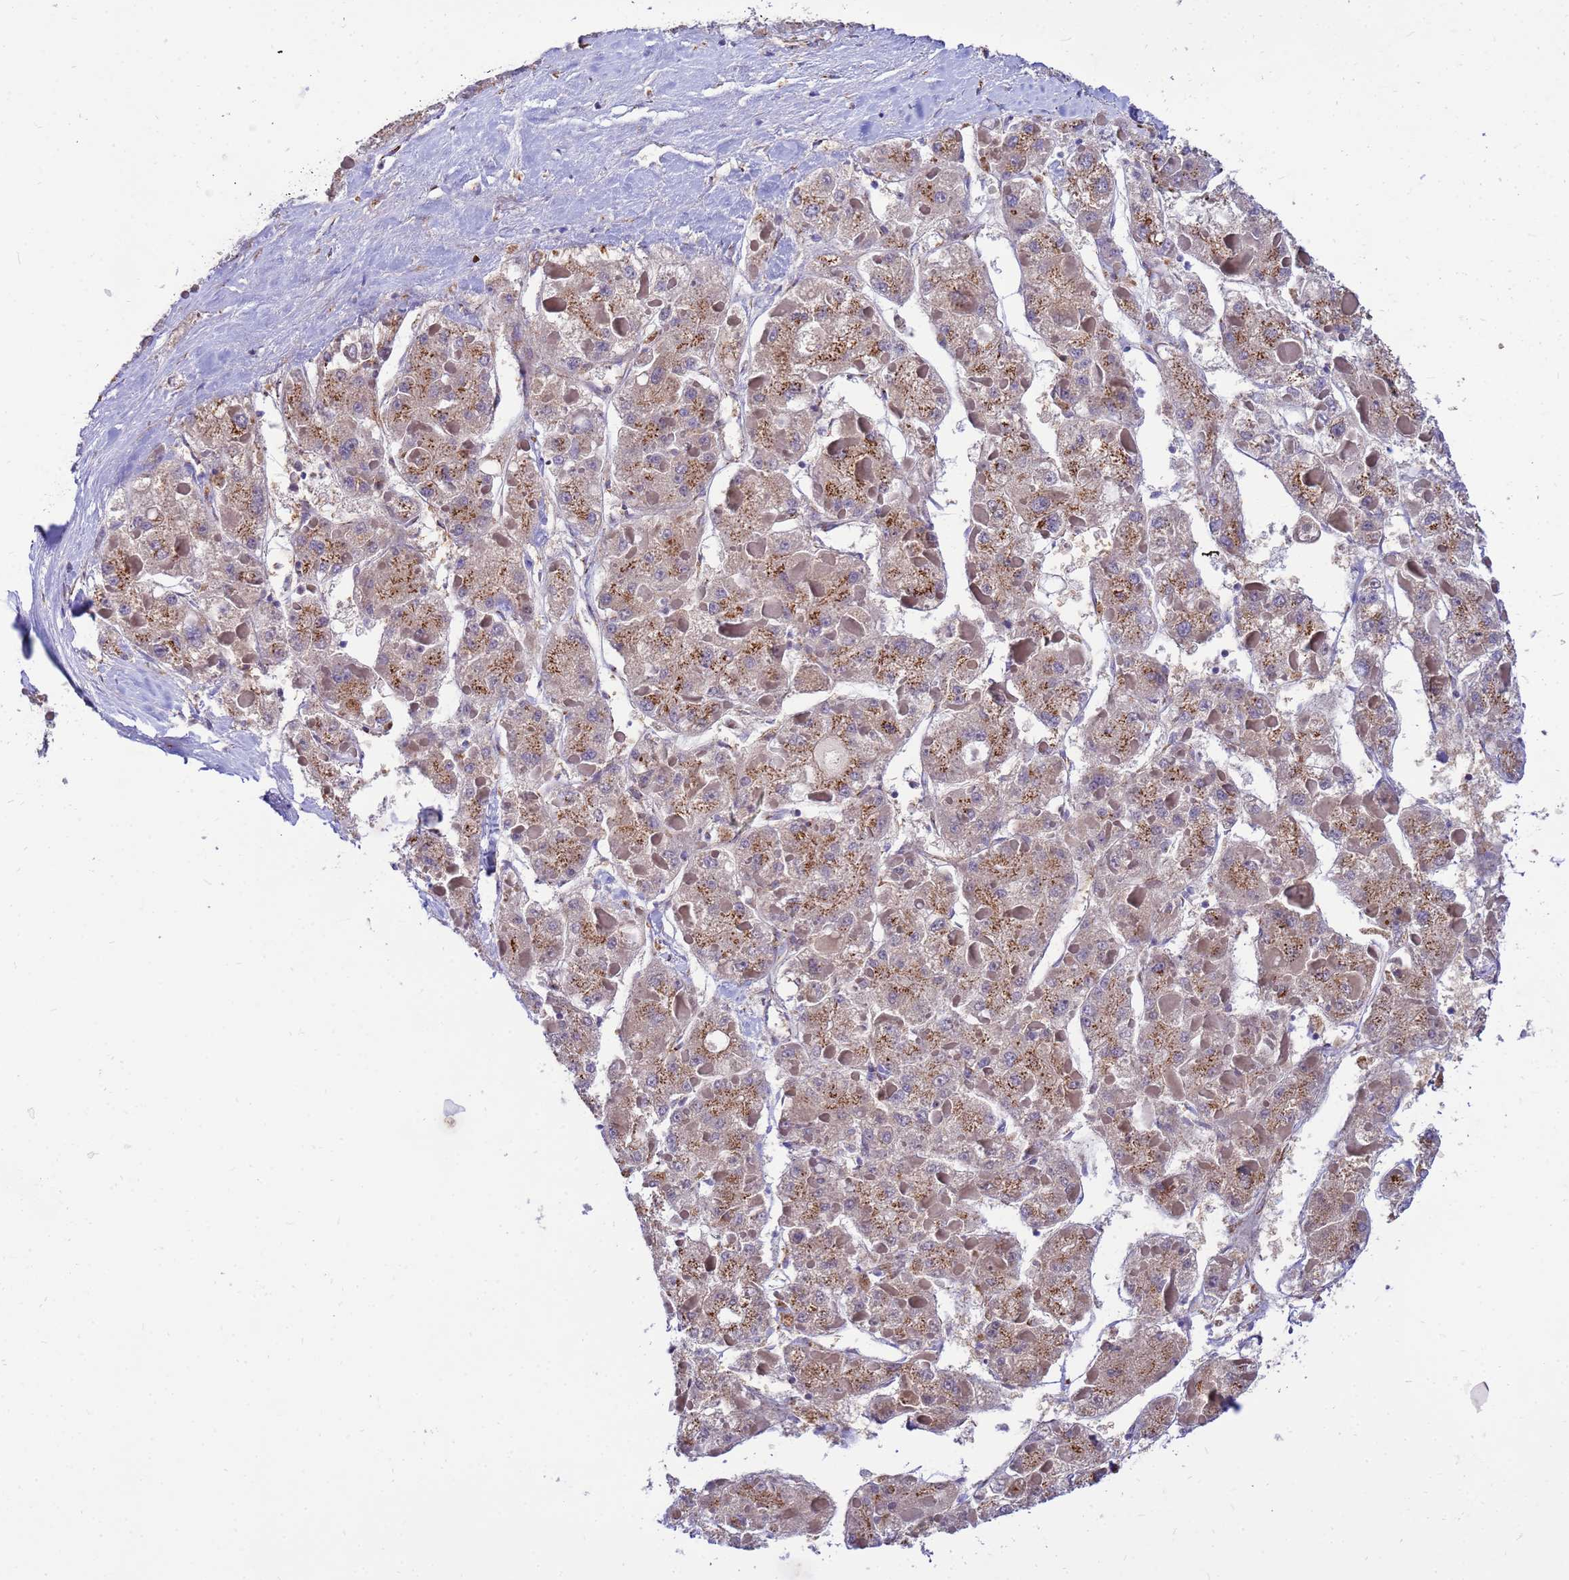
{"staining": {"intensity": "moderate", "quantity": ">75%", "location": "cytoplasmic/membranous"}, "tissue": "liver cancer", "cell_type": "Tumor cells", "image_type": "cancer", "snomed": [{"axis": "morphology", "description": "Carcinoma, Hepatocellular, NOS"}, {"axis": "topography", "description": "Liver"}], "caption": "This is a histology image of immunohistochemistry (IHC) staining of hepatocellular carcinoma (liver), which shows moderate expression in the cytoplasmic/membranous of tumor cells.", "gene": "HPS3", "patient": {"sex": "female", "age": 73}}